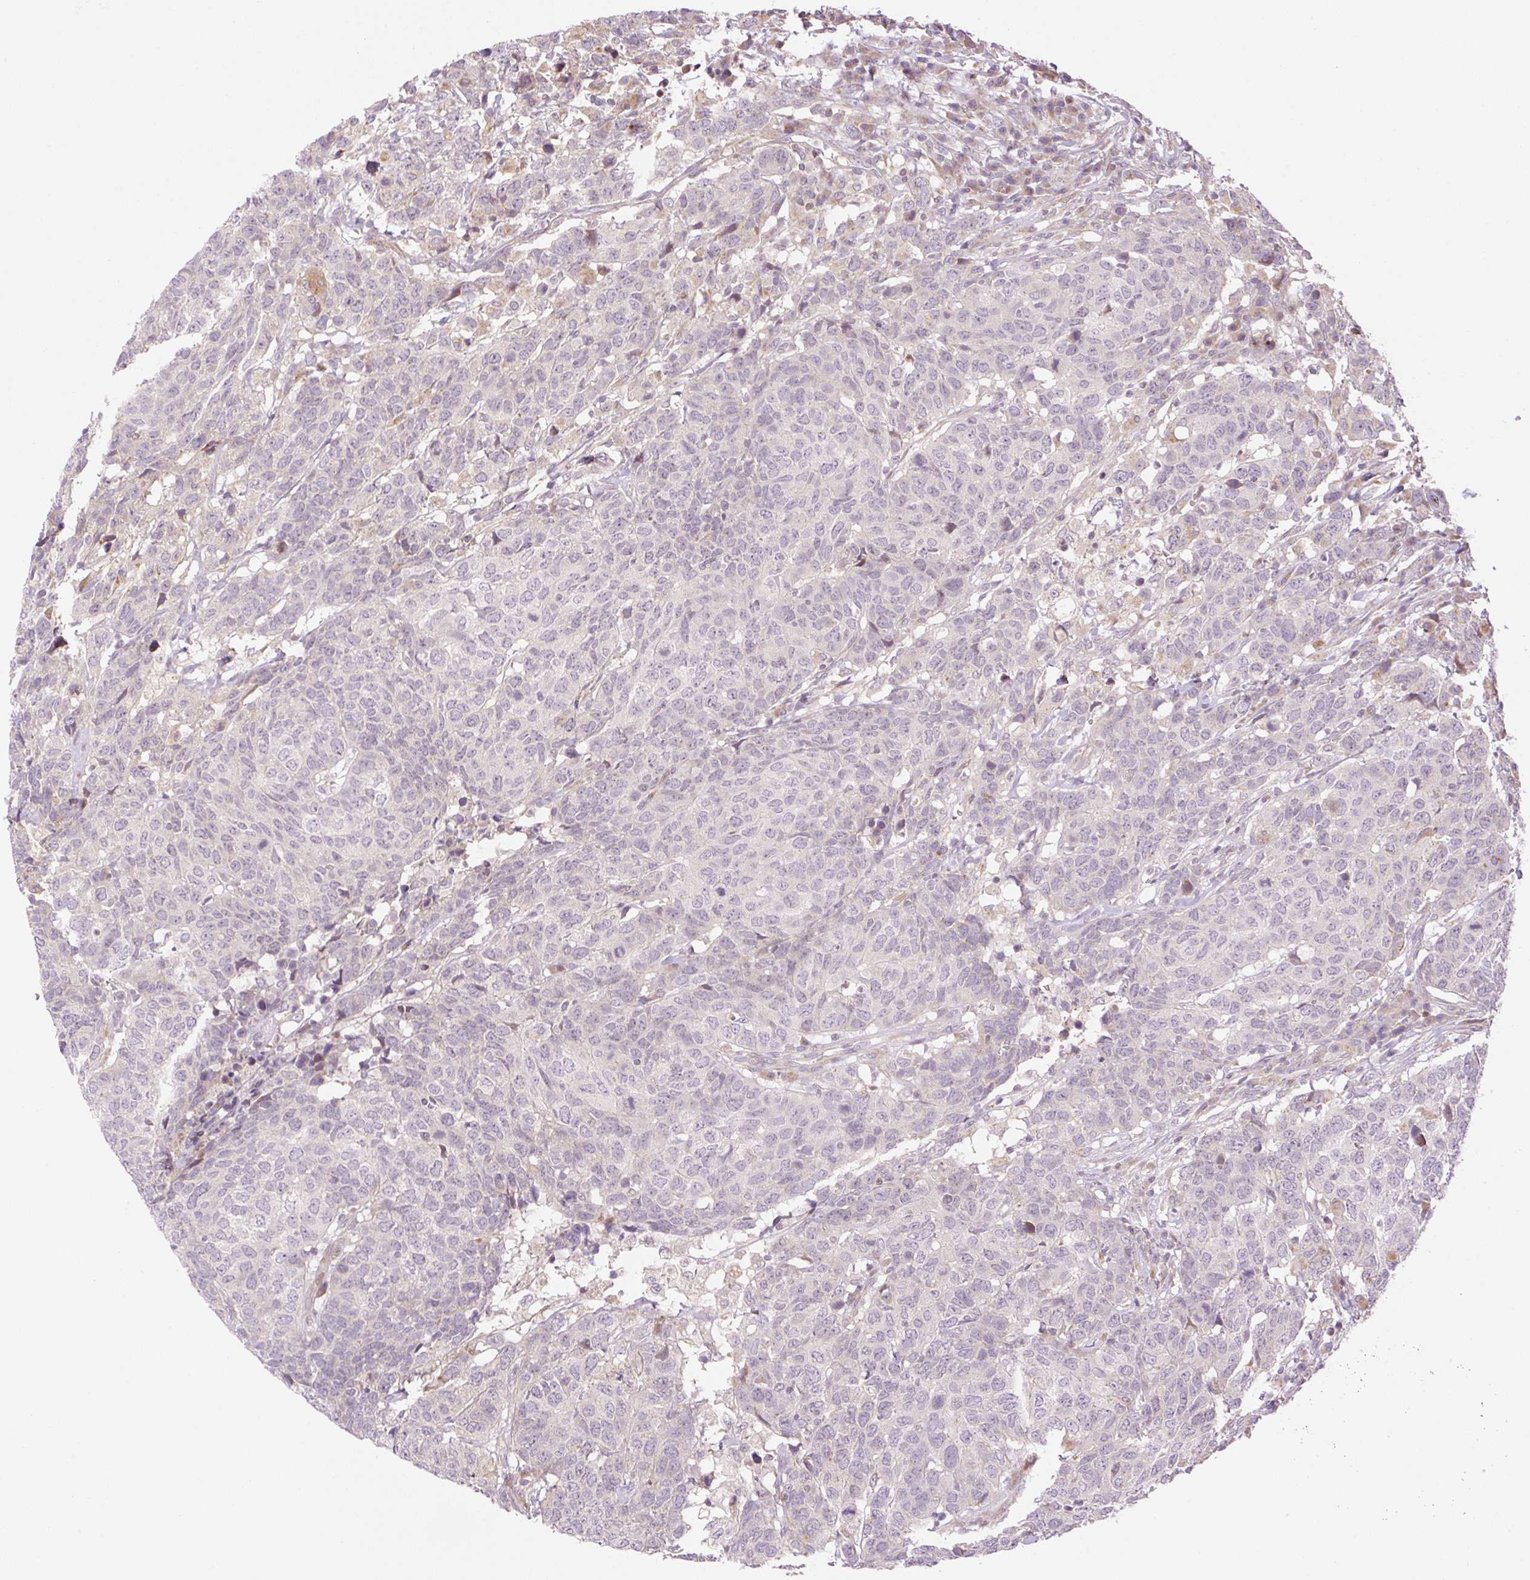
{"staining": {"intensity": "negative", "quantity": "none", "location": "none"}, "tissue": "head and neck cancer", "cell_type": "Tumor cells", "image_type": "cancer", "snomed": [{"axis": "morphology", "description": "Normal tissue, NOS"}, {"axis": "morphology", "description": "Squamous cell carcinoma, NOS"}, {"axis": "topography", "description": "Skeletal muscle"}, {"axis": "topography", "description": "Vascular tissue"}, {"axis": "topography", "description": "Peripheral nerve tissue"}, {"axis": "topography", "description": "Head-Neck"}], "caption": "Image shows no protein positivity in tumor cells of head and neck squamous cell carcinoma tissue.", "gene": "ZNF394", "patient": {"sex": "male", "age": 66}}